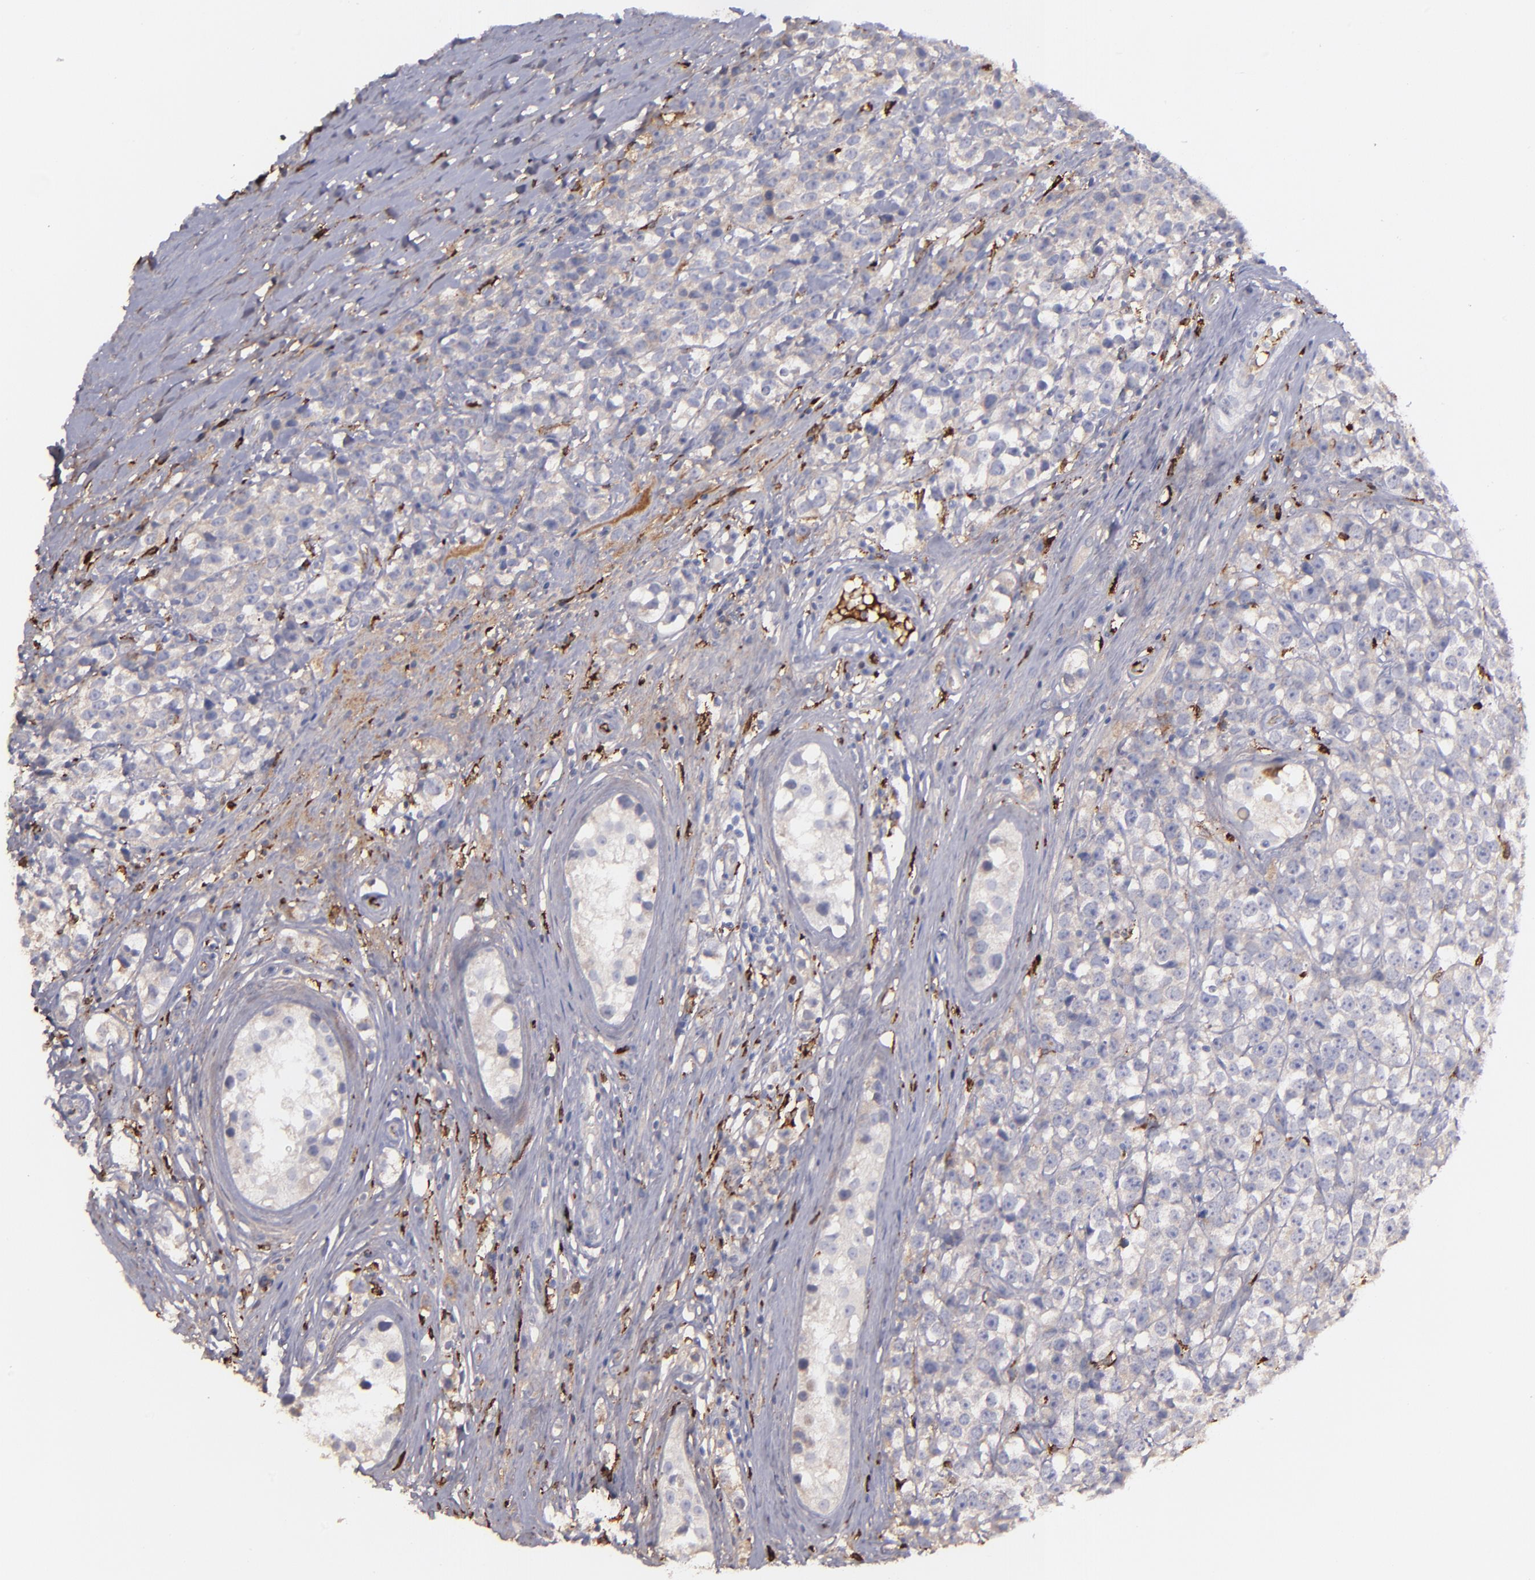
{"staining": {"intensity": "weak", "quantity": "25%-75%", "location": "cytoplasmic/membranous"}, "tissue": "testis cancer", "cell_type": "Tumor cells", "image_type": "cancer", "snomed": [{"axis": "morphology", "description": "Seminoma, NOS"}, {"axis": "topography", "description": "Testis"}], "caption": "Testis seminoma stained for a protein shows weak cytoplasmic/membranous positivity in tumor cells.", "gene": "C1QA", "patient": {"sex": "male", "age": 25}}